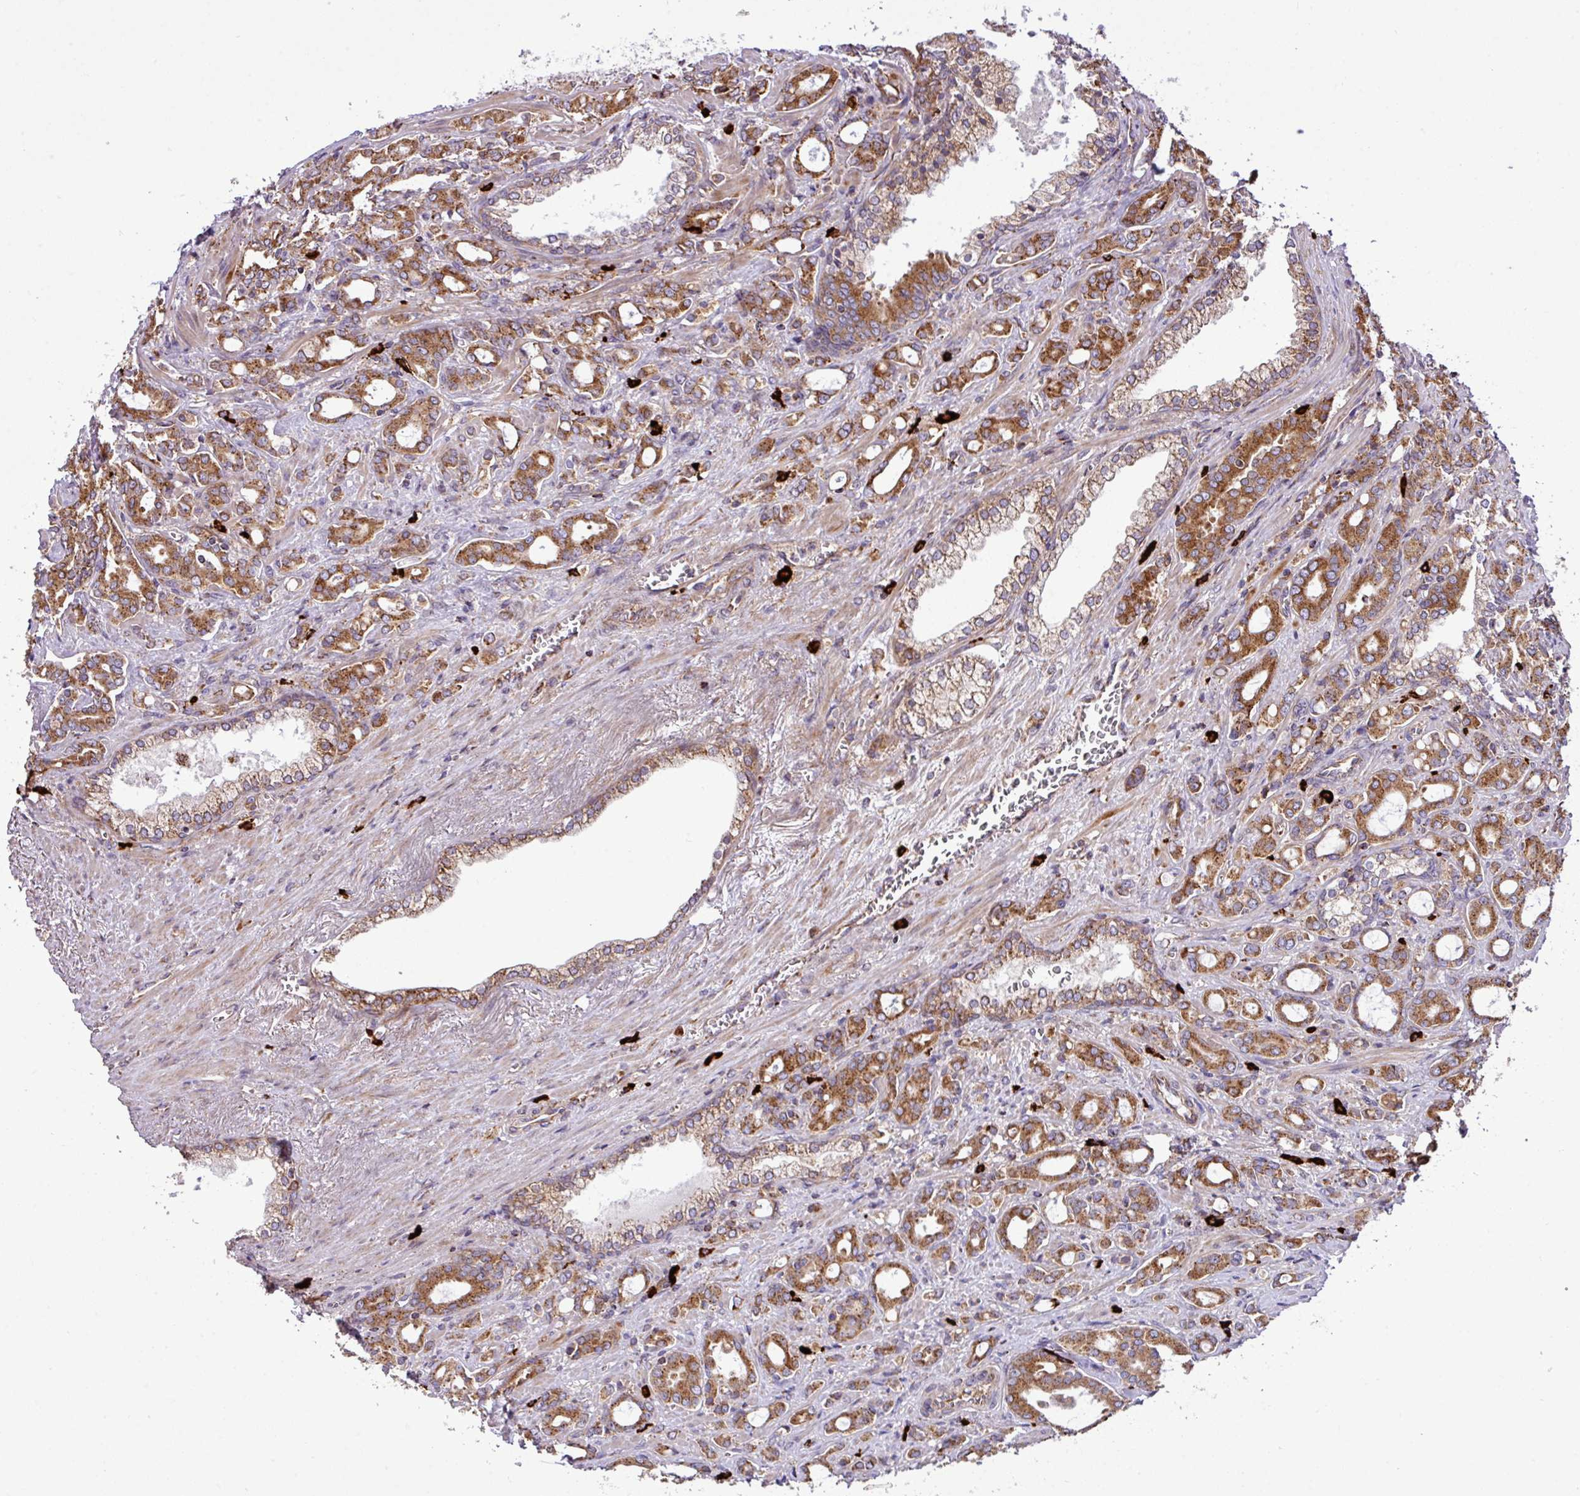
{"staining": {"intensity": "moderate", "quantity": ">75%", "location": "cytoplasmic/membranous"}, "tissue": "prostate cancer", "cell_type": "Tumor cells", "image_type": "cancer", "snomed": [{"axis": "morphology", "description": "Adenocarcinoma, High grade"}, {"axis": "topography", "description": "Prostate"}], "caption": "A brown stain labels moderate cytoplasmic/membranous staining of a protein in adenocarcinoma (high-grade) (prostate) tumor cells.", "gene": "ZNF569", "patient": {"sex": "male", "age": 72}}